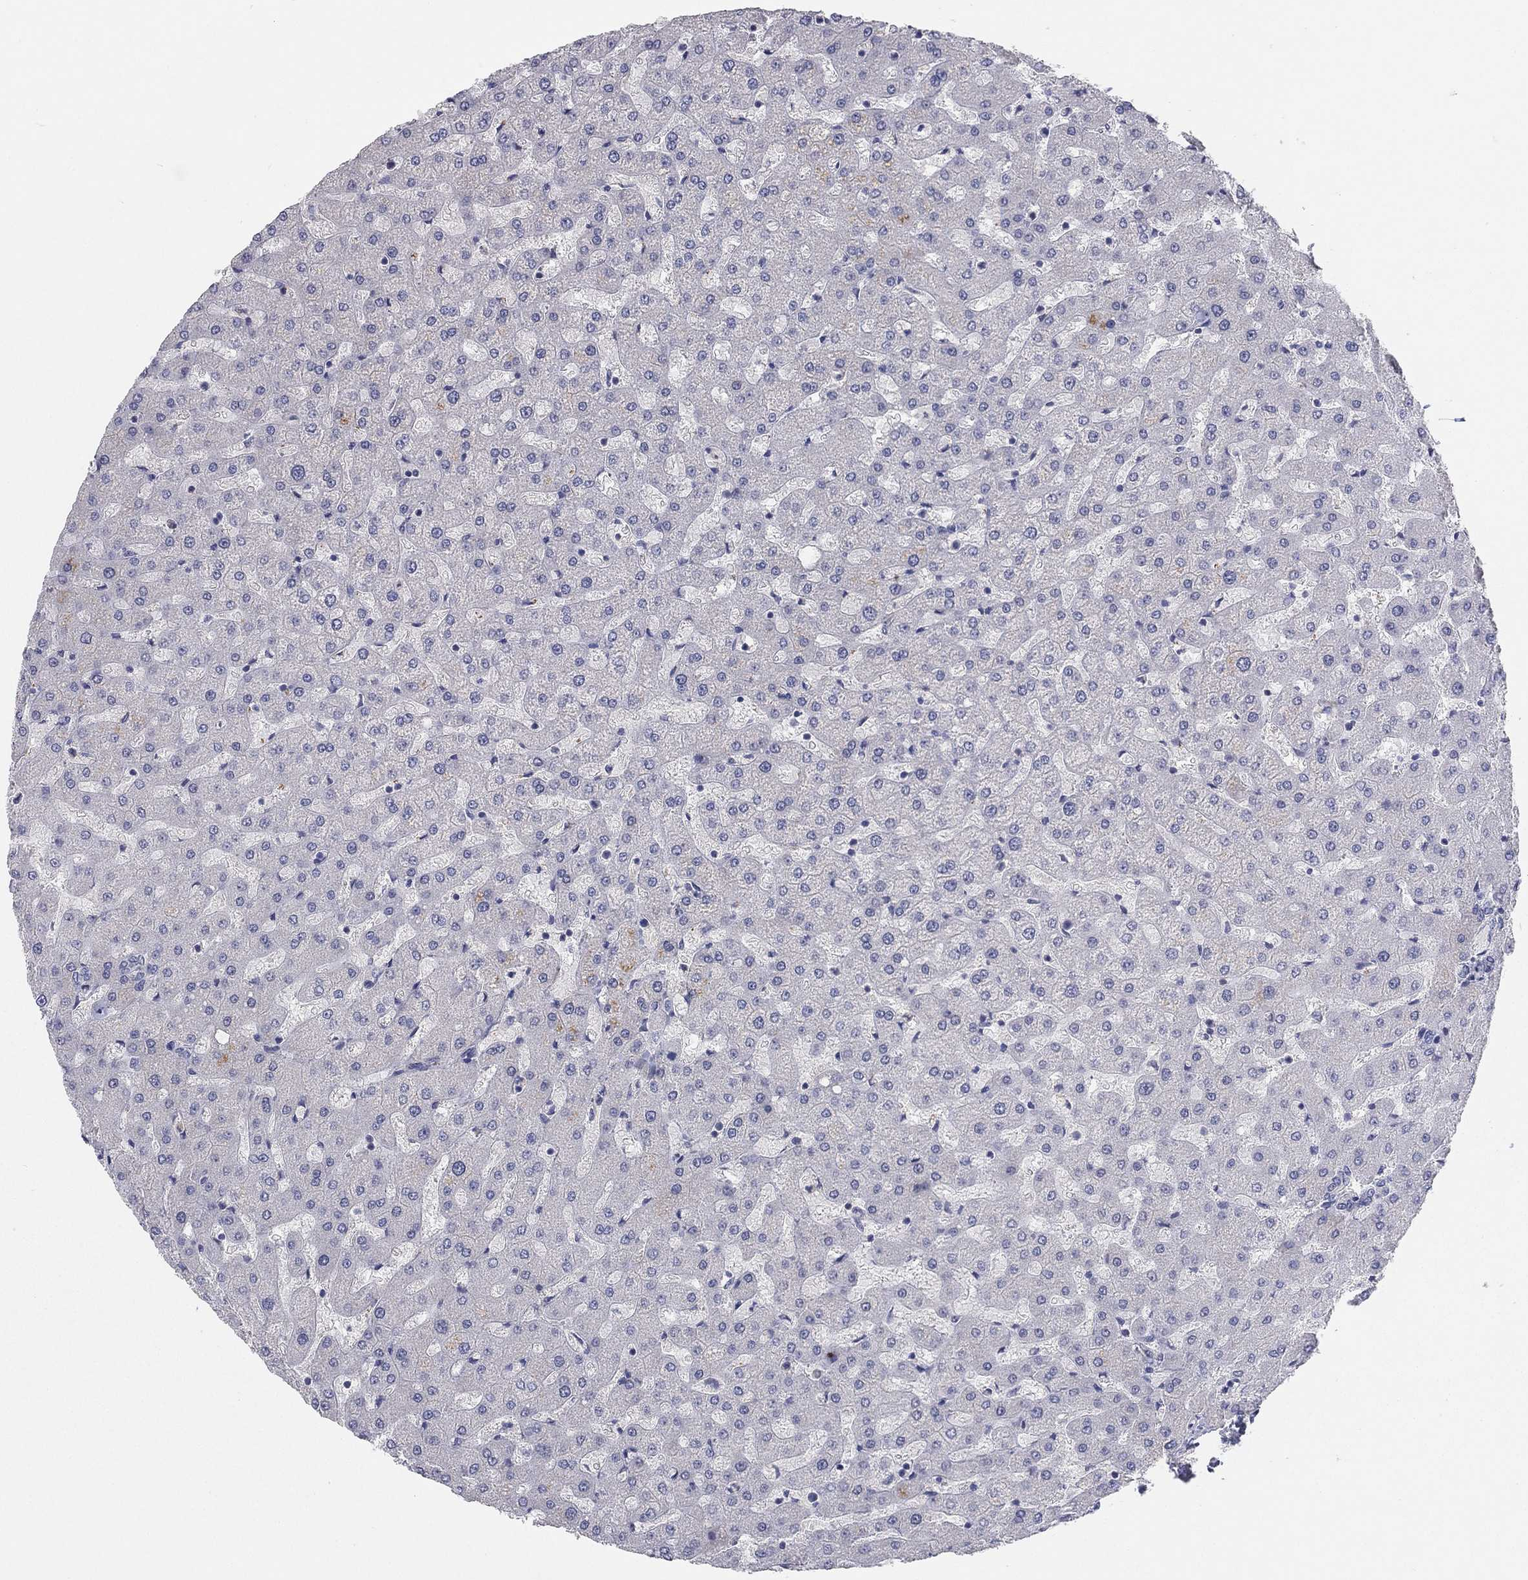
{"staining": {"intensity": "negative", "quantity": "none", "location": "none"}, "tissue": "liver", "cell_type": "Cholangiocytes", "image_type": "normal", "snomed": [{"axis": "morphology", "description": "Normal tissue, NOS"}, {"axis": "topography", "description": "Liver"}], "caption": "This image is of normal liver stained with immunohistochemistry to label a protein in brown with the nuclei are counter-stained blue. There is no expression in cholangiocytes.", "gene": "AMN1", "patient": {"sex": "female", "age": 50}}